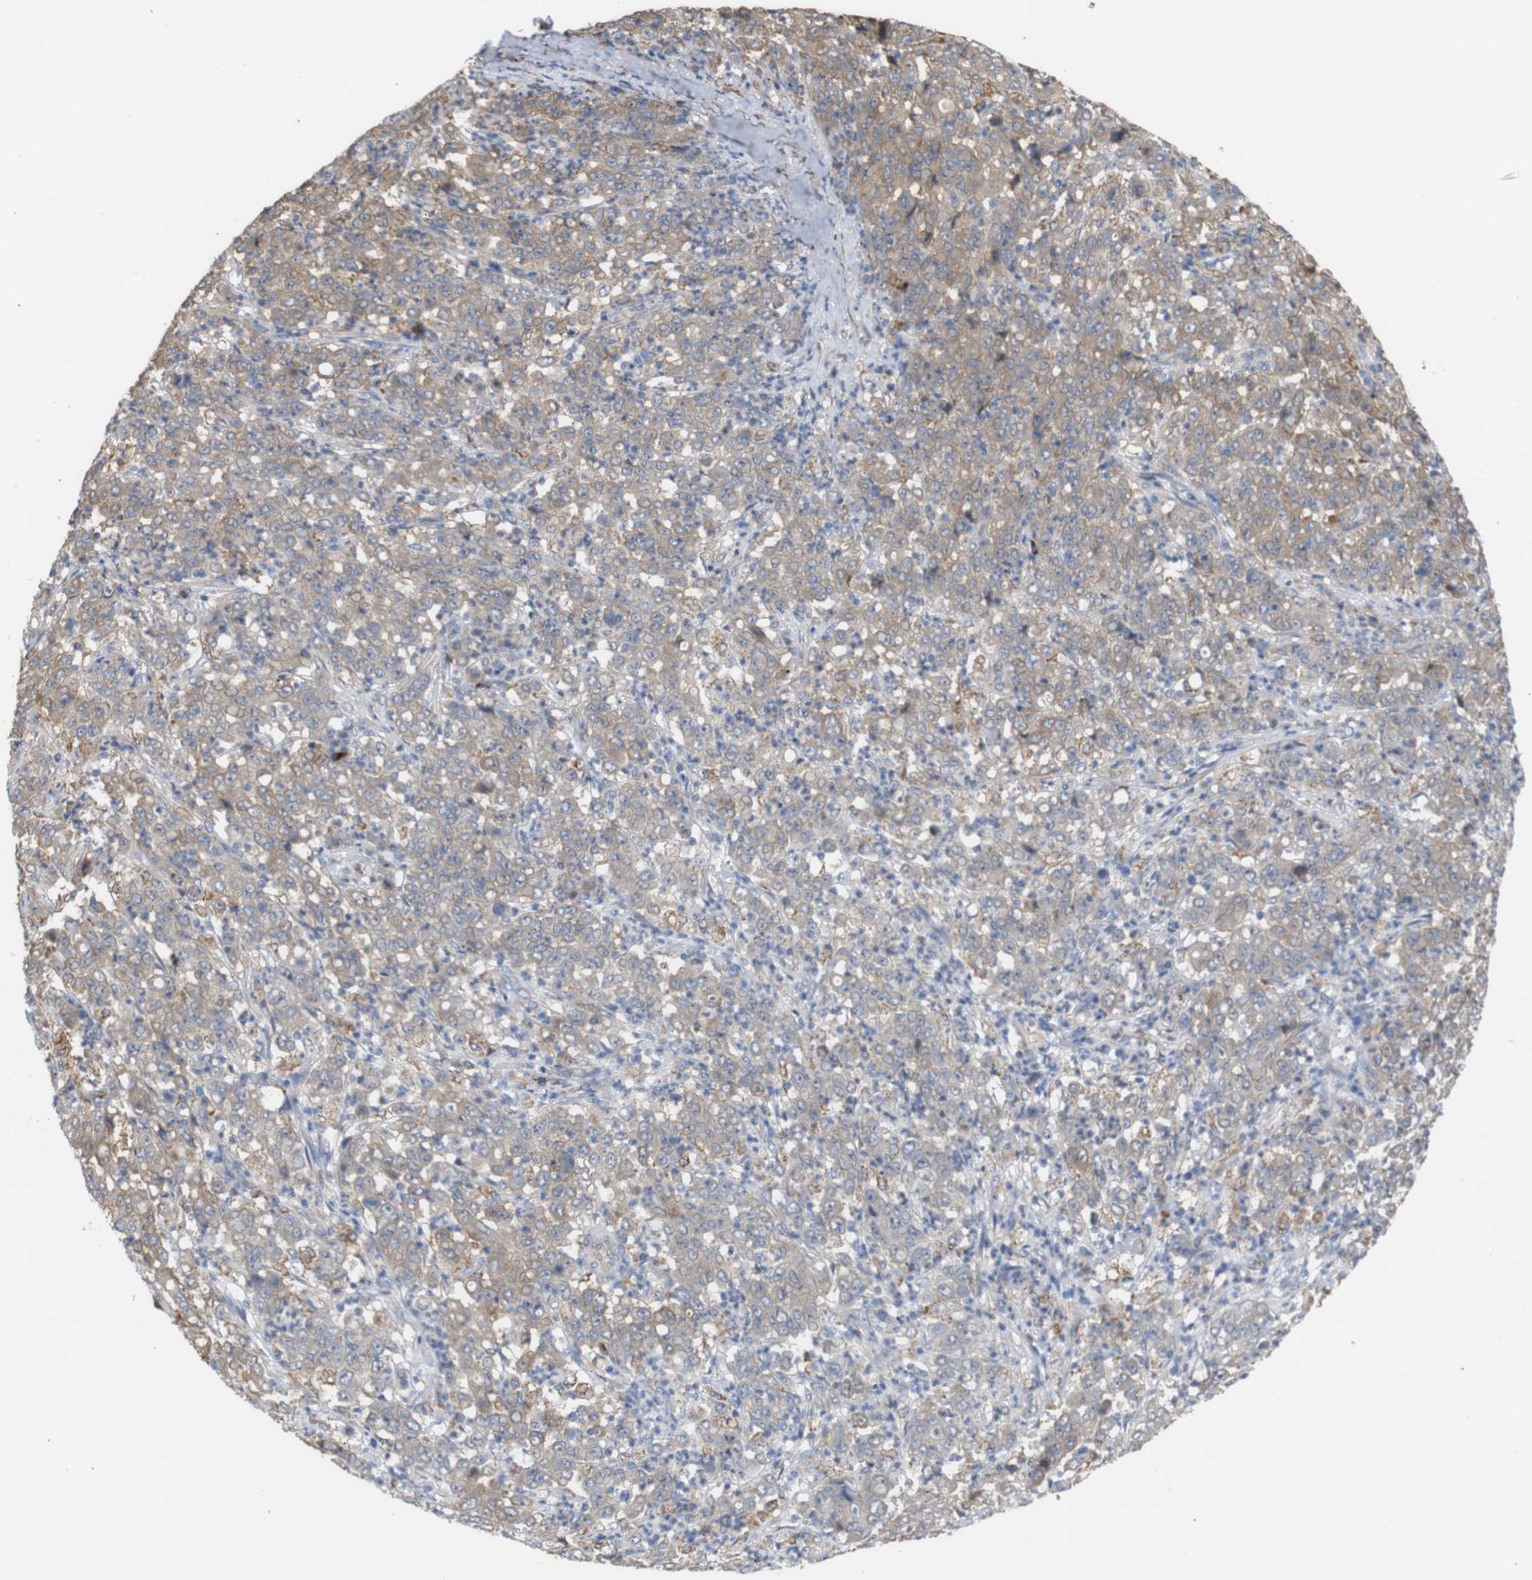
{"staining": {"intensity": "weak", "quantity": ">75%", "location": "cytoplasmic/membranous"}, "tissue": "stomach cancer", "cell_type": "Tumor cells", "image_type": "cancer", "snomed": [{"axis": "morphology", "description": "Adenocarcinoma, NOS"}, {"axis": "topography", "description": "Stomach, lower"}], "caption": "This micrograph exhibits immunohistochemistry (IHC) staining of stomach cancer, with low weak cytoplasmic/membranous staining in approximately >75% of tumor cells.", "gene": "PTPRR", "patient": {"sex": "female", "age": 71}}